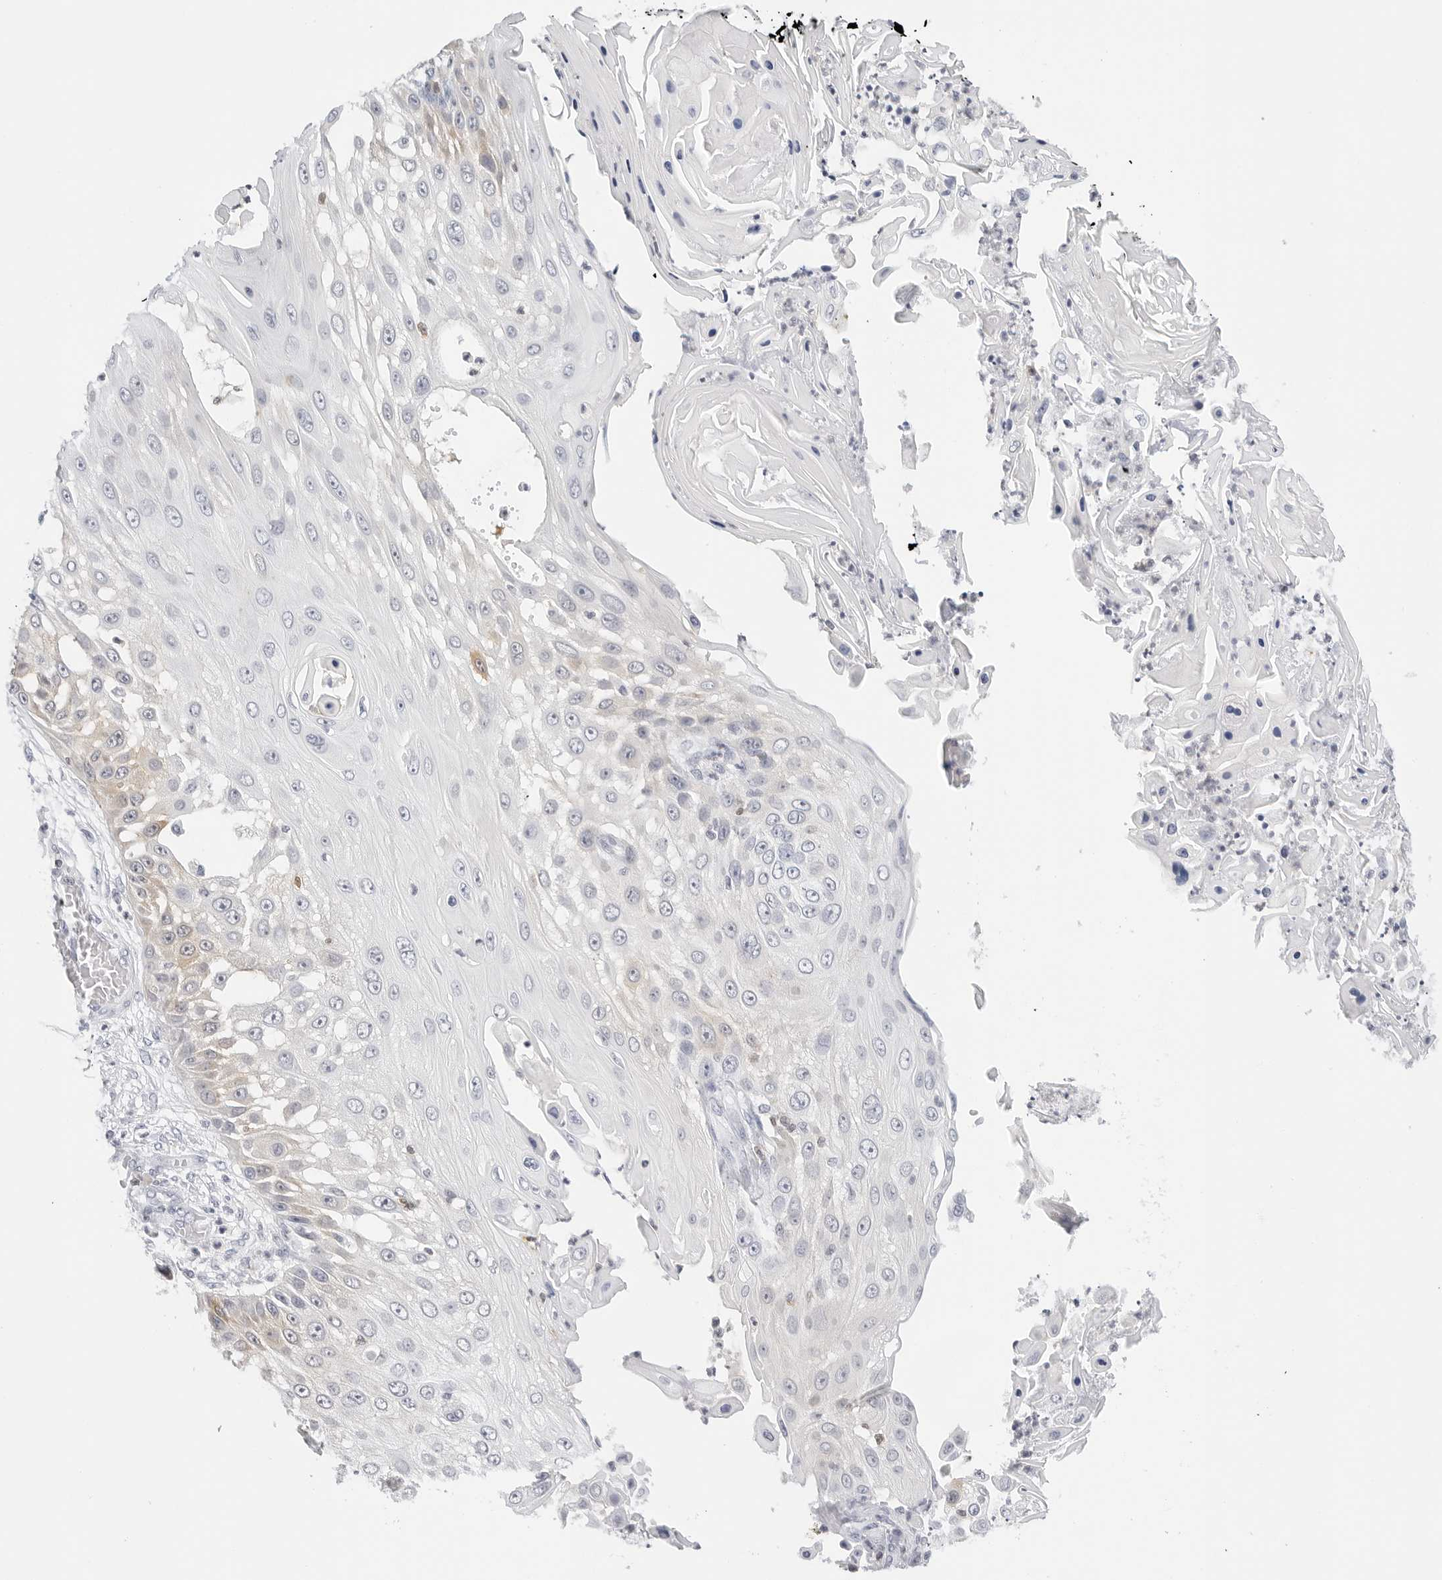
{"staining": {"intensity": "weak", "quantity": "<25%", "location": "cytoplasmic/membranous"}, "tissue": "skin cancer", "cell_type": "Tumor cells", "image_type": "cancer", "snomed": [{"axis": "morphology", "description": "Squamous cell carcinoma, NOS"}, {"axis": "topography", "description": "Skin"}], "caption": "The IHC histopathology image has no significant expression in tumor cells of skin squamous cell carcinoma tissue. (Brightfield microscopy of DAB (3,3'-diaminobenzidine) immunohistochemistry at high magnification).", "gene": "SLC9A3R1", "patient": {"sex": "female", "age": 44}}